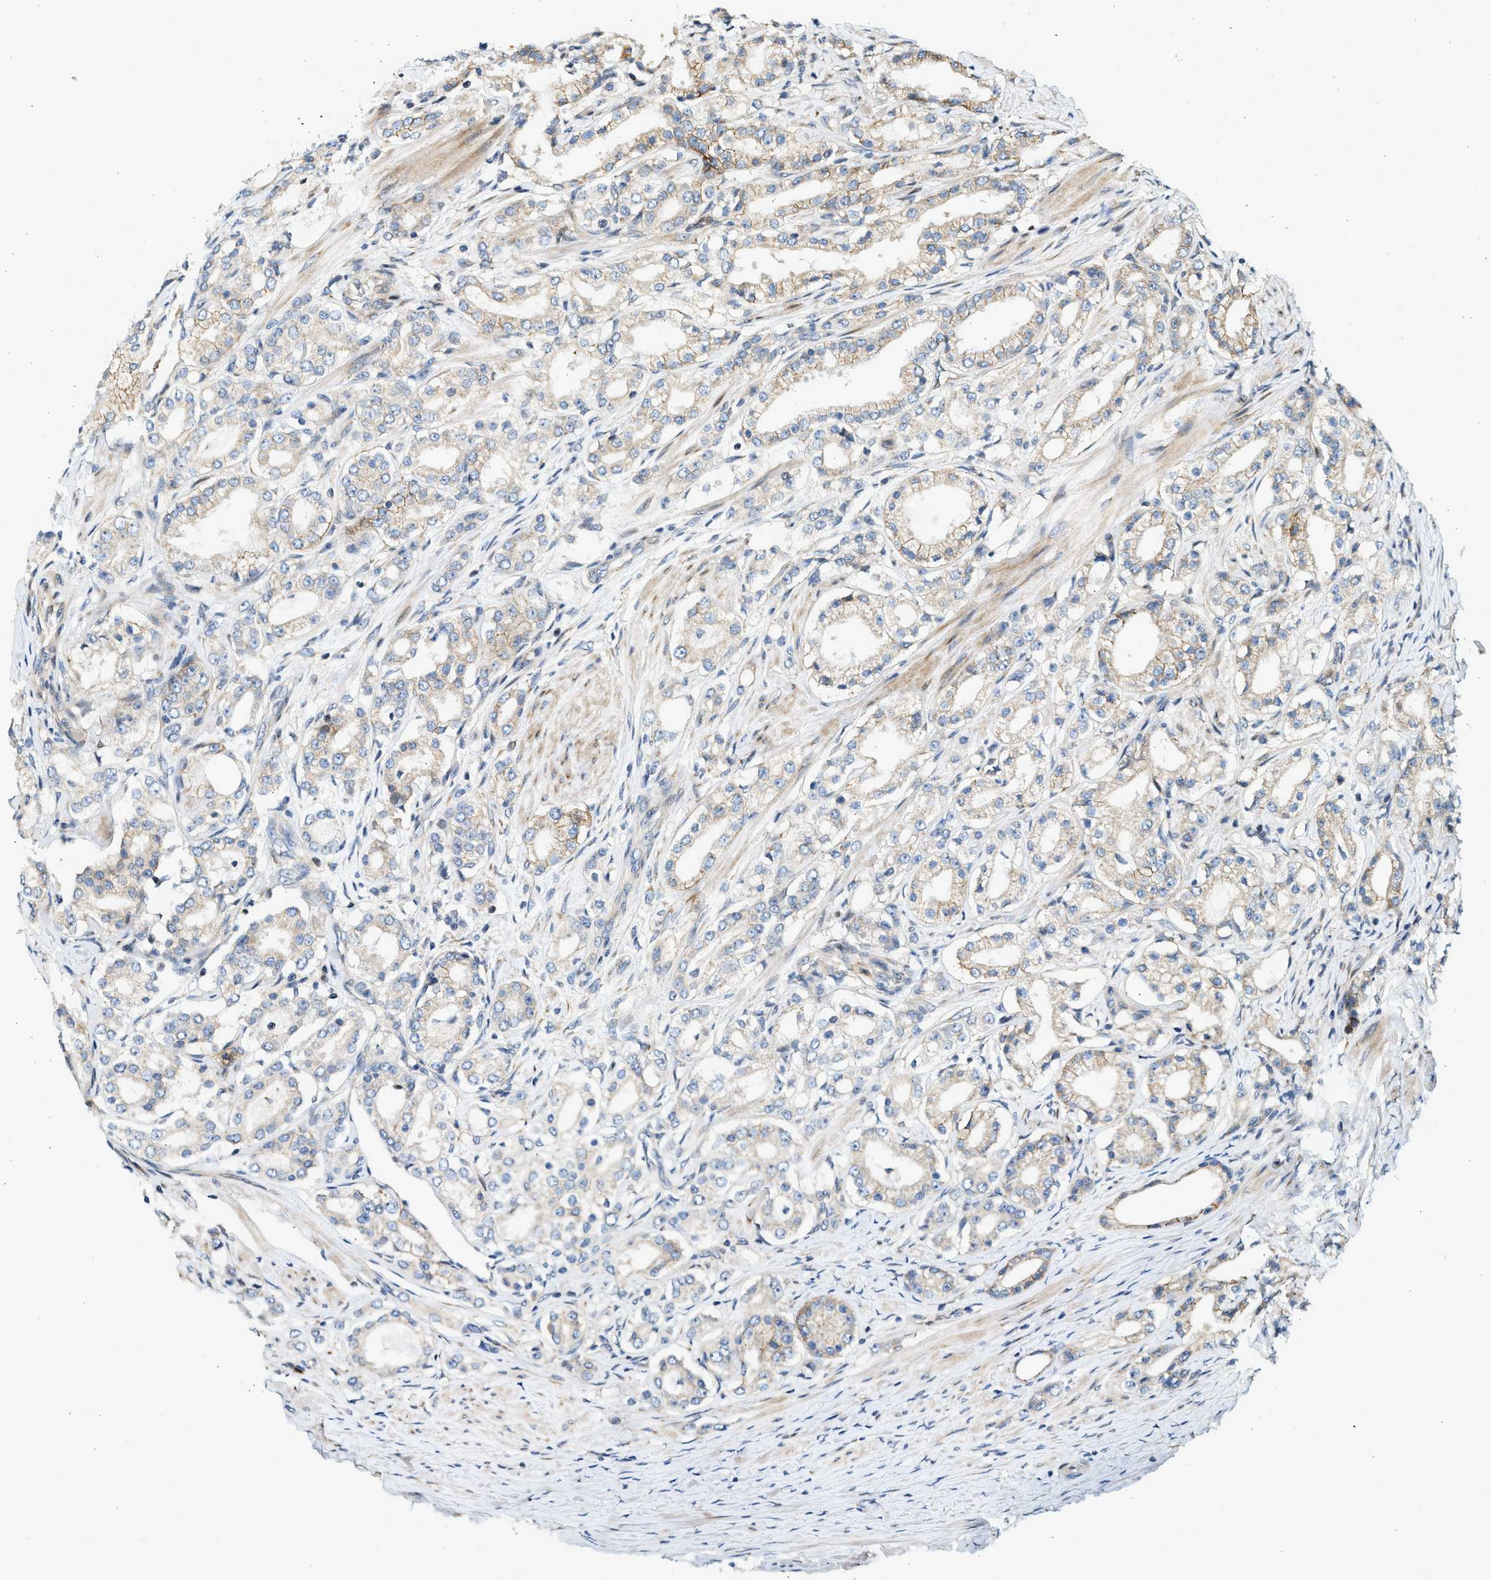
{"staining": {"intensity": "weak", "quantity": "<25%", "location": "cytoplasmic/membranous"}, "tissue": "prostate cancer", "cell_type": "Tumor cells", "image_type": "cancer", "snomed": [{"axis": "morphology", "description": "Adenocarcinoma, Low grade"}, {"axis": "topography", "description": "Prostate"}], "caption": "Histopathology image shows no protein expression in tumor cells of low-grade adenocarcinoma (prostate) tissue.", "gene": "NRSN2", "patient": {"sex": "male", "age": 63}}